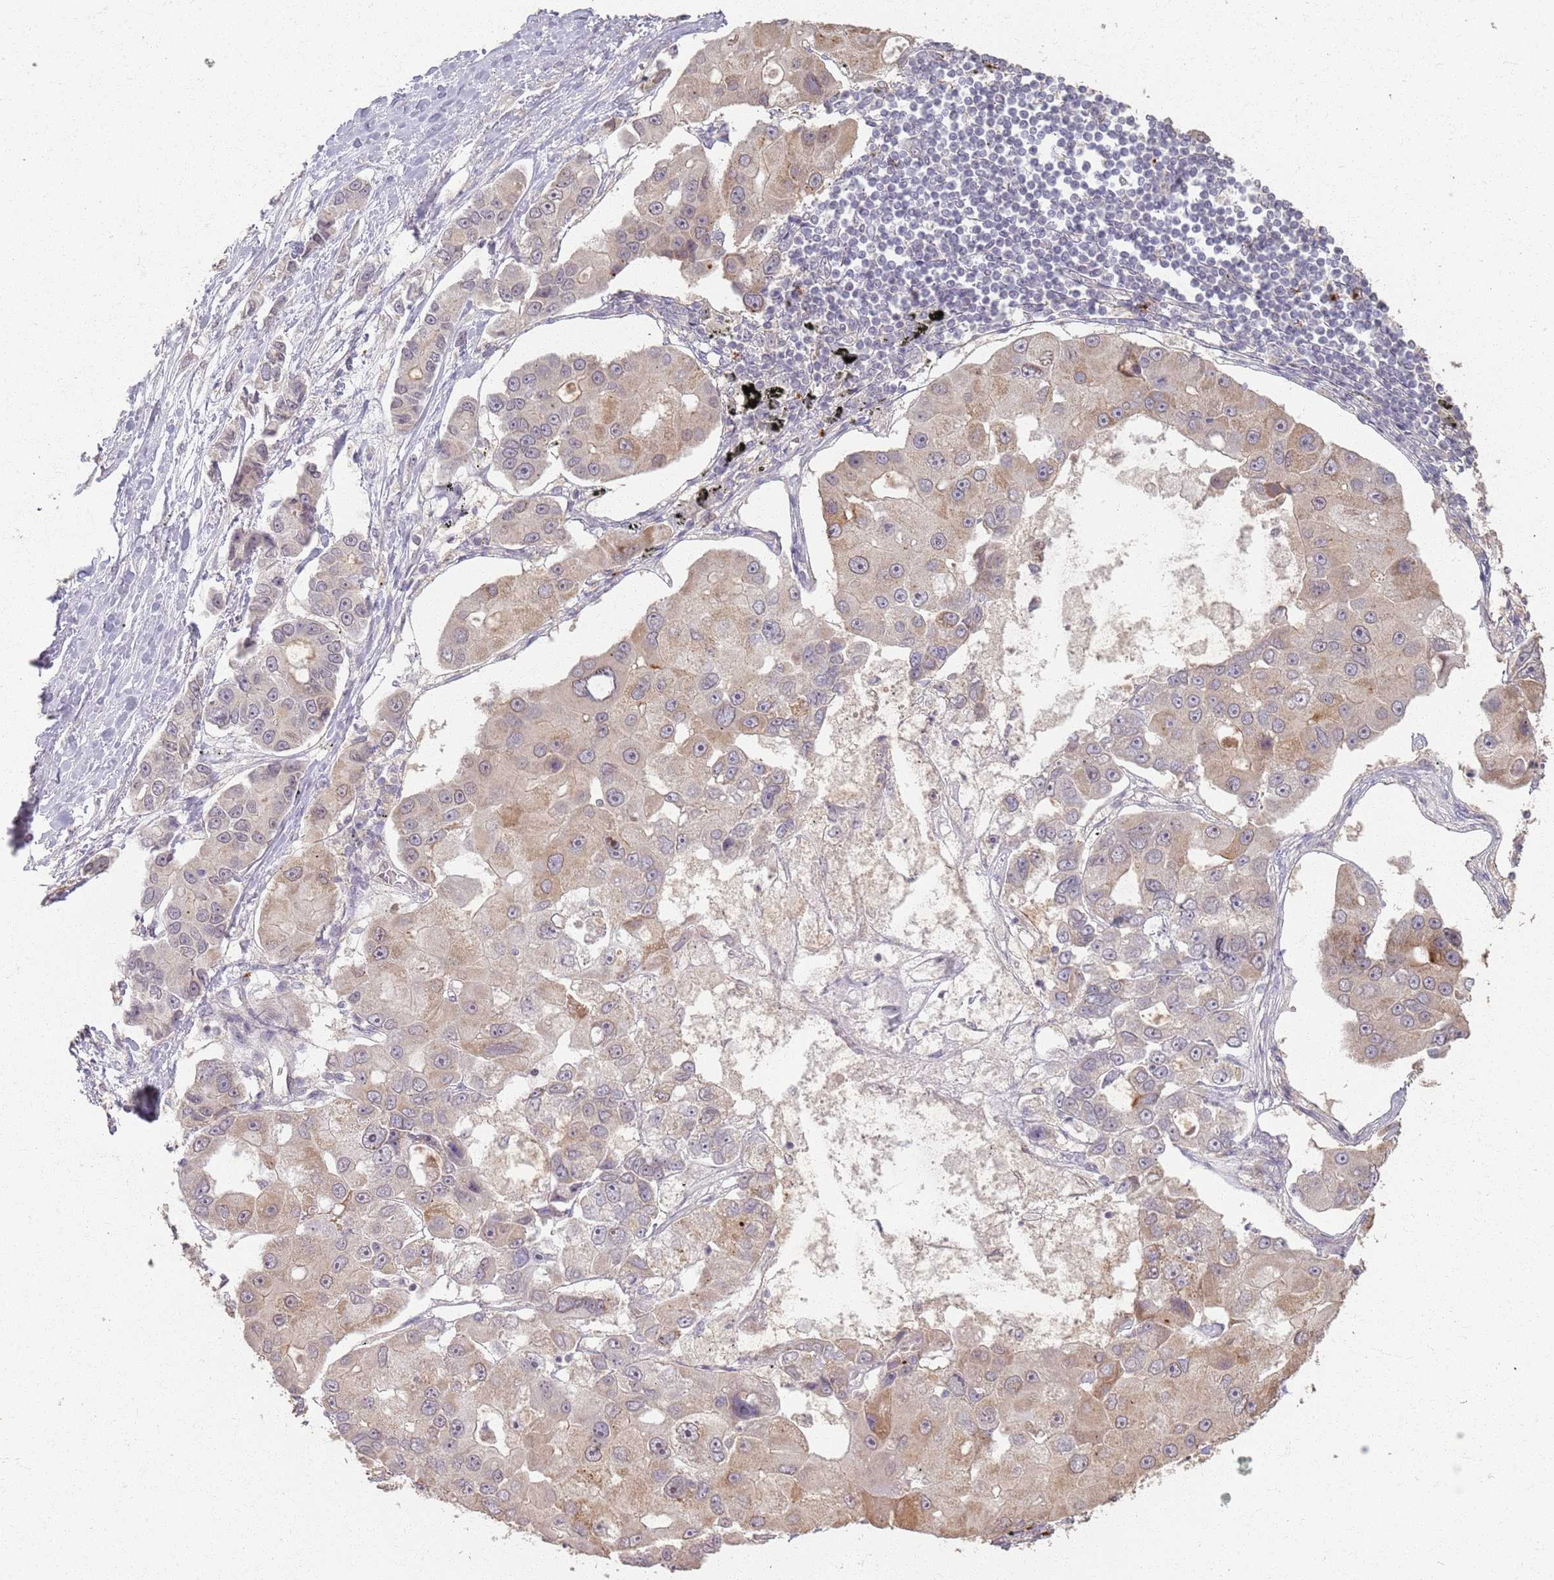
{"staining": {"intensity": "weak", "quantity": "25%-75%", "location": "cytoplasmic/membranous"}, "tissue": "lung cancer", "cell_type": "Tumor cells", "image_type": "cancer", "snomed": [{"axis": "morphology", "description": "Adenocarcinoma, NOS"}, {"axis": "topography", "description": "Lung"}], "caption": "Approximately 25%-75% of tumor cells in human lung cancer exhibit weak cytoplasmic/membranous protein positivity as visualized by brown immunohistochemical staining.", "gene": "CCDC168", "patient": {"sex": "female", "age": 54}}